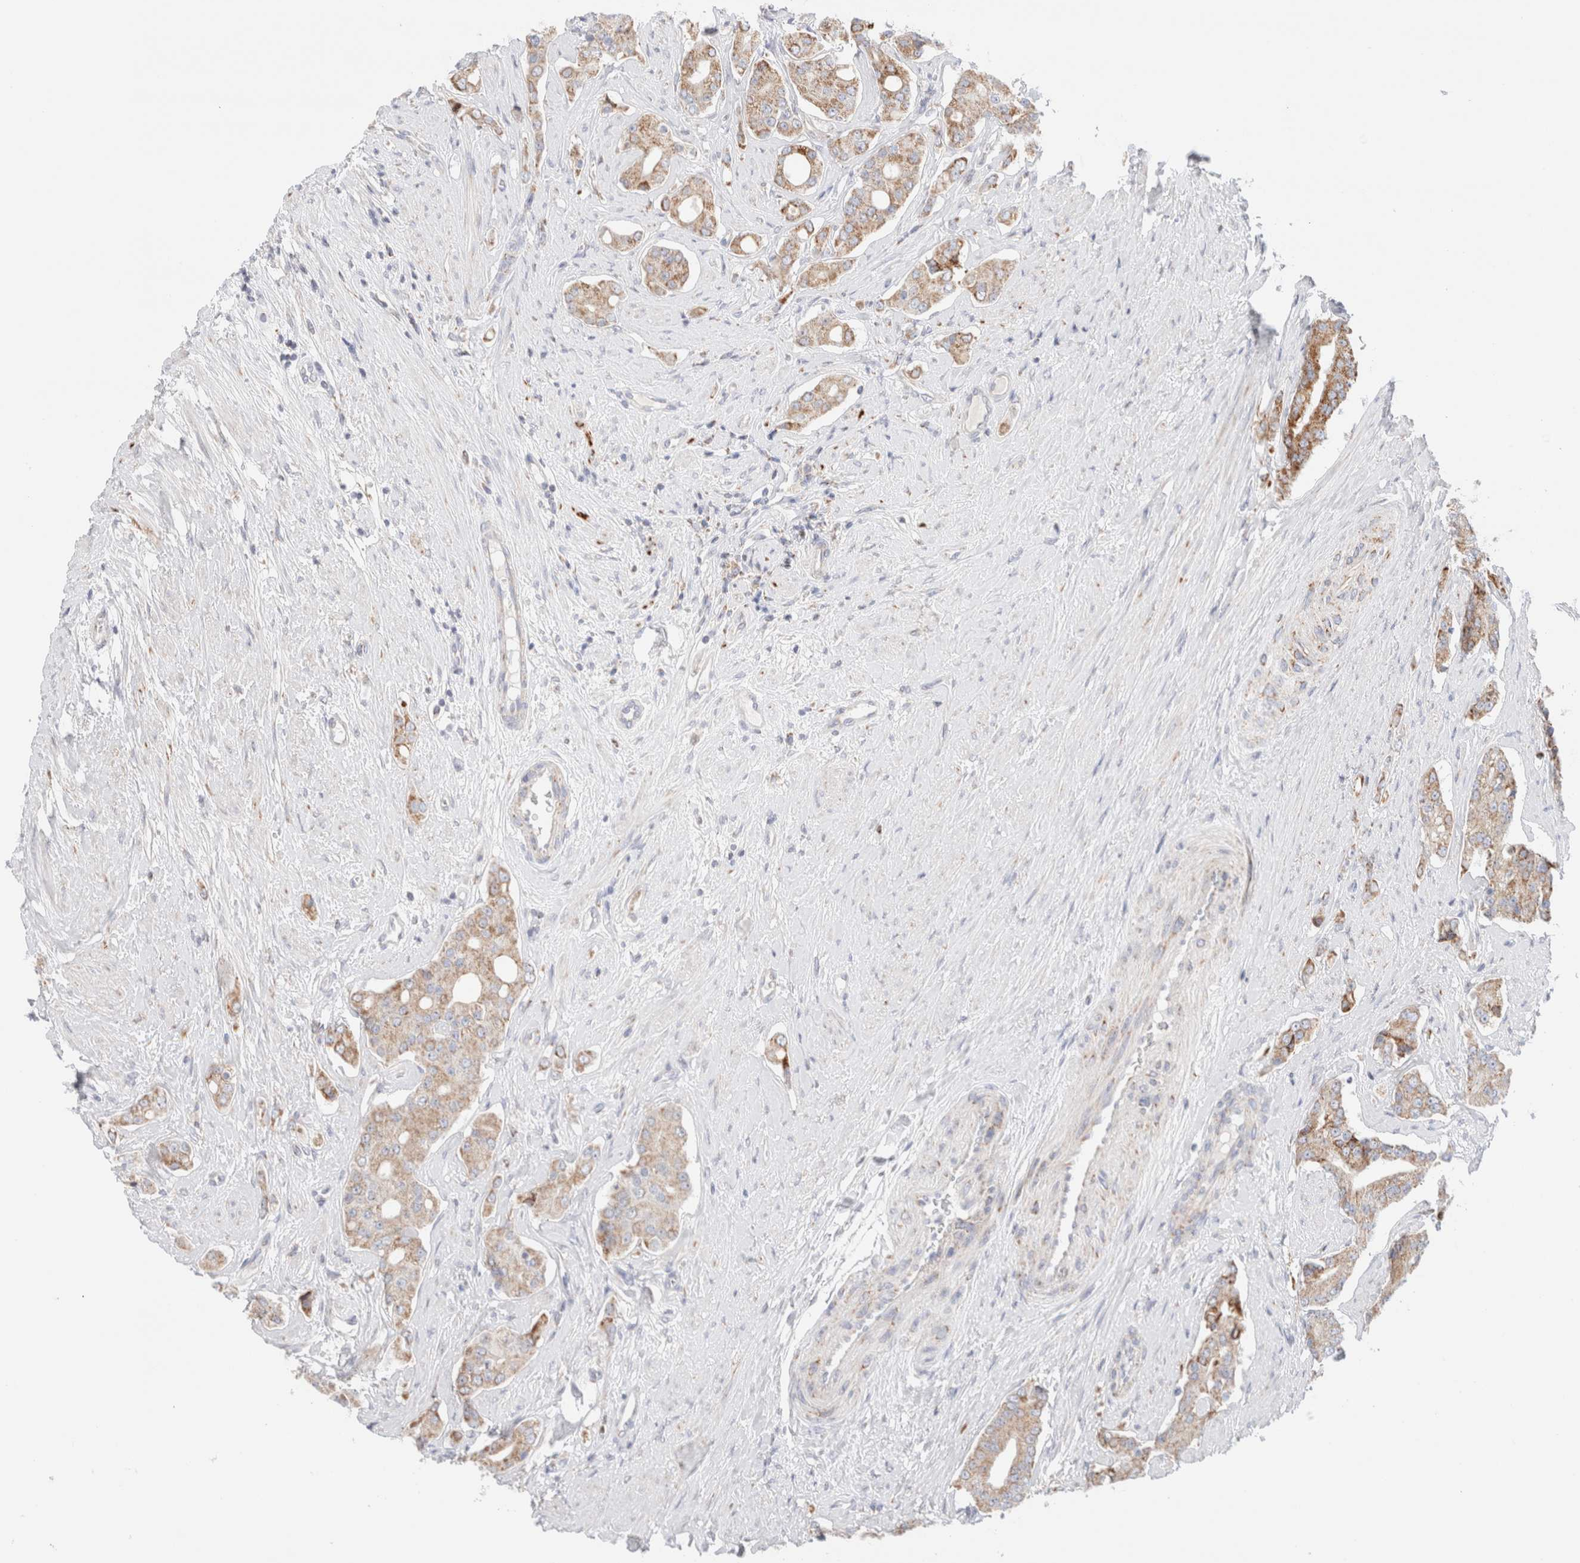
{"staining": {"intensity": "weak", "quantity": ">75%", "location": "cytoplasmic/membranous"}, "tissue": "prostate cancer", "cell_type": "Tumor cells", "image_type": "cancer", "snomed": [{"axis": "morphology", "description": "Adenocarcinoma, High grade"}, {"axis": "topography", "description": "Prostate"}], "caption": "An IHC micrograph of tumor tissue is shown. Protein staining in brown highlights weak cytoplasmic/membranous positivity in prostate high-grade adenocarcinoma within tumor cells.", "gene": "ATP6V1C1", "patient": {"sex": "male", "age": 71}}